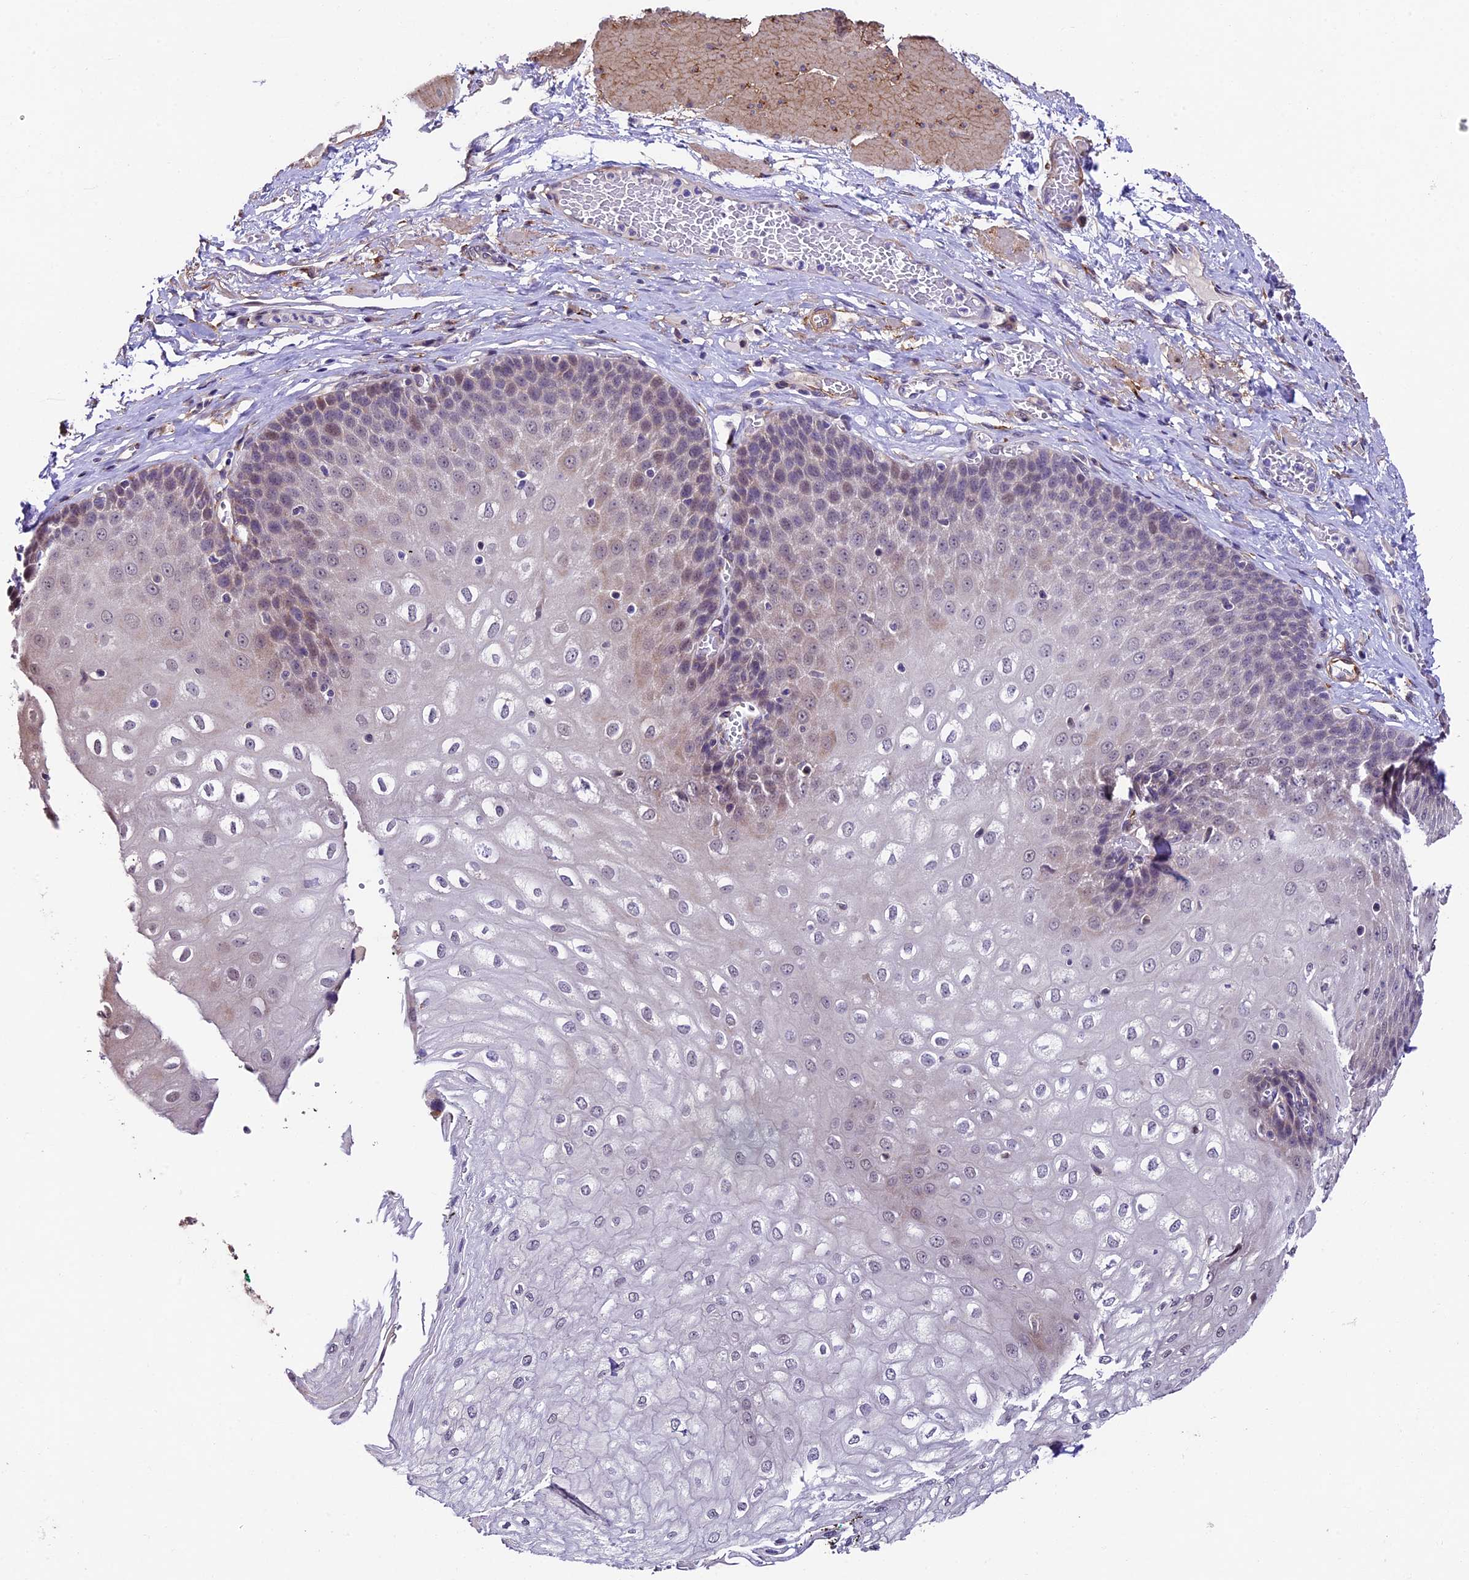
{"staining": {"intensity": "weak", "quantity": "<25%", "location": "cytoplasmic/membranous"}, "tissue": "esophagus", "cell_type": "Squamous epithelial cells", "image_type": "normal", "snomed": [{"axis": "morphology", "description": "Normal tissue, NOS"}, {"axis": "topography", "description": "Esophagus"}], "caption": "Immunohistochemistry of unremarkable human esophagus shows no staining in squamous epithelial cells. Nuclei are stained in blue.", "gene": "LSM7", "patient": {"sex": "male", "age": 60}}